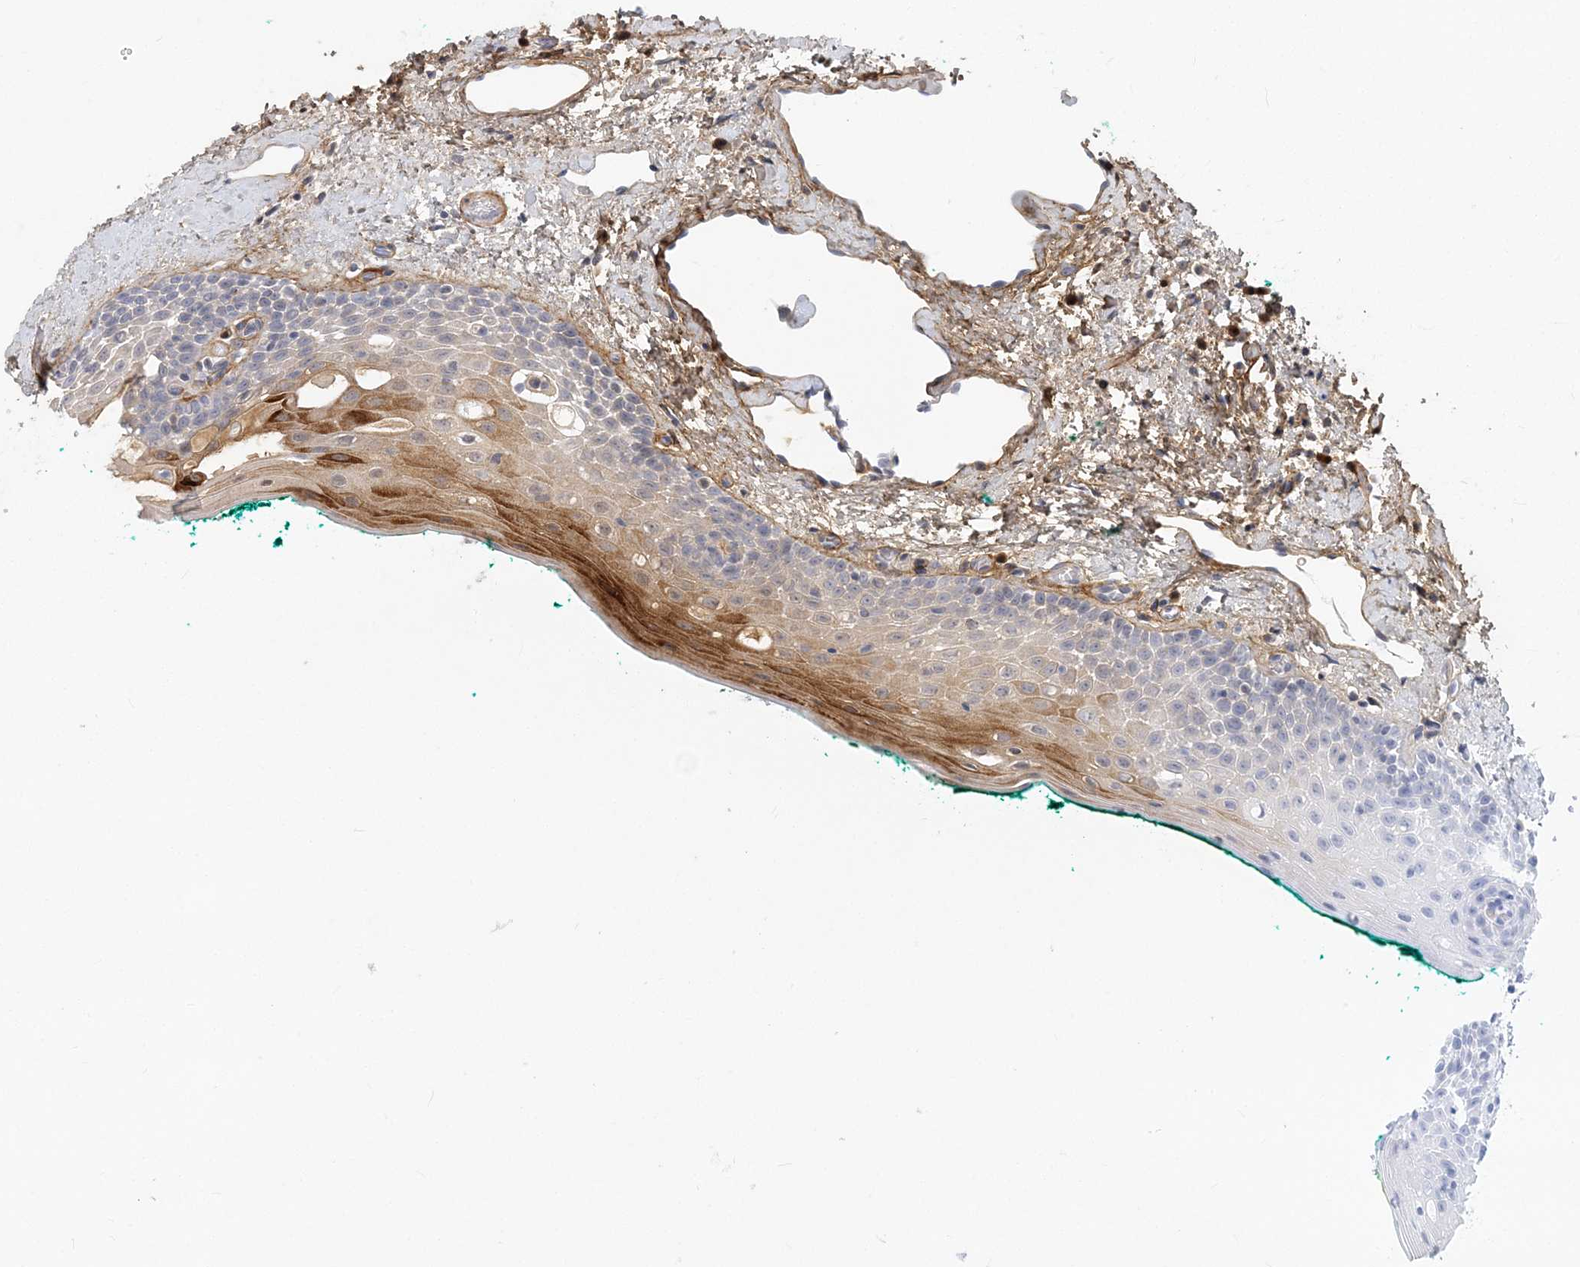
{"staining": {"intensity": "strong", "quantity": "25%-75%", "location": "cytoplasmic/membranous"}, "tissue": "oral mucosa", "cell_type": "Squamous epithelial cells", "image_type": "normal", "snomed": [{"axis": "morphology", "description": "Normal tissue, NOS"}, {"axis": "topography", "description": "Oral tissue"}], "caption": "High-power microscopy captured an immunohistochemistry image of benign oral mucosa, revealing strong cytoplasmic/membranous staining in approximately 25%-75% of squamous epithelial cells. Nuclei are stained in blue.", "gene": "GMPPA", "patient": {"sex": "female", "age": 70}}